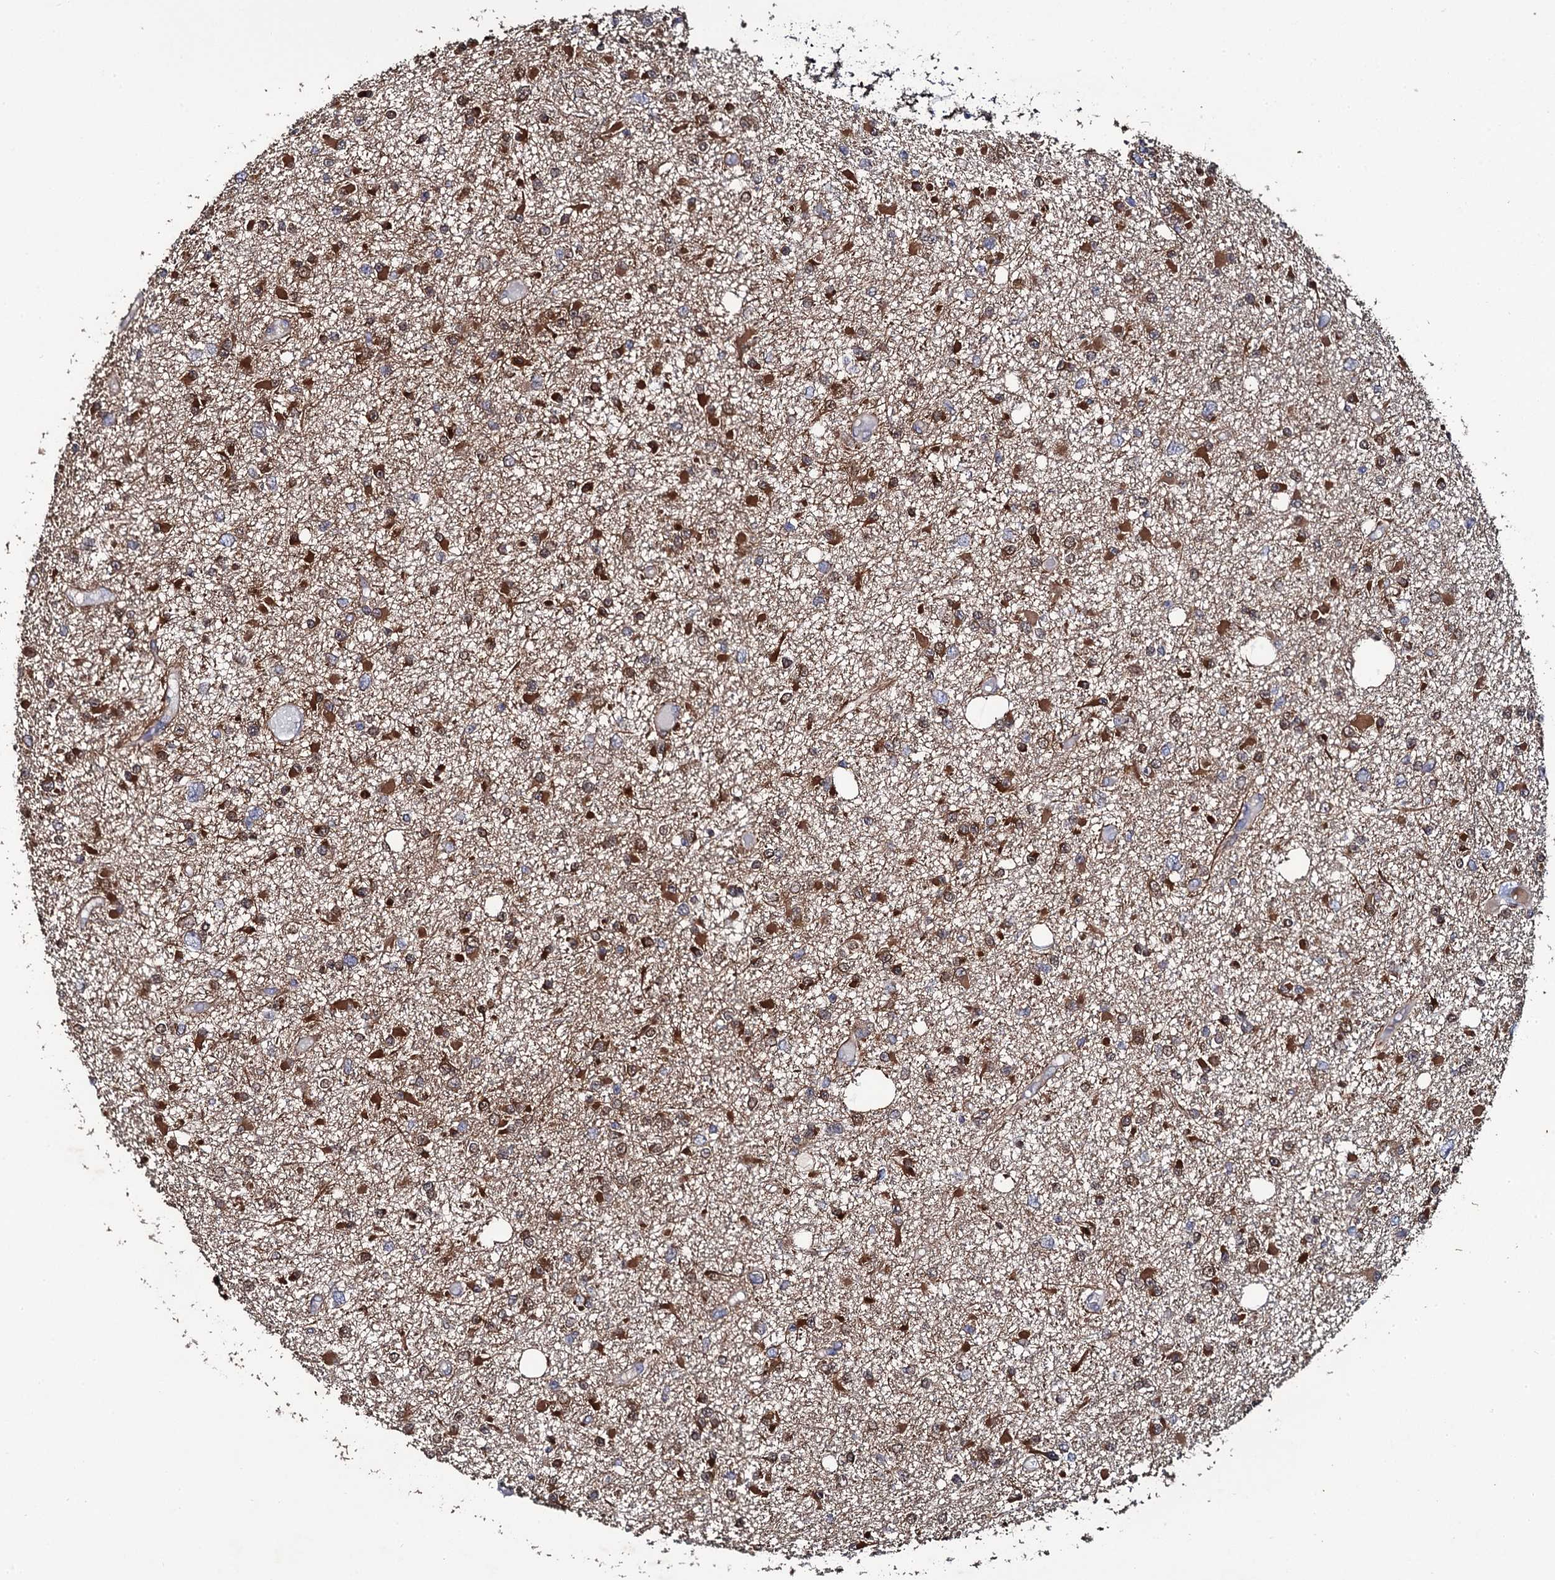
{"staining": {"intensity": "strong", "quantity": "25%-75%", "location": "cytoplasmic/membranous"}, "tissue": "glioma", "cell_type": "Tumor cells", "image_type": "cancer", "snomed": [{"axis": "morphology", "description": "Glioma, malignant, Low grade"}, {"axis": "topography", "description": "Brain"}], "caption": "Tumor cells display strong cytoplasmic/membranous positivity in about 25%-75% of cells in low-grade glioma (malignant).", "gene": "CRYL1", "patient": {"sex": "female", "age": 22}}